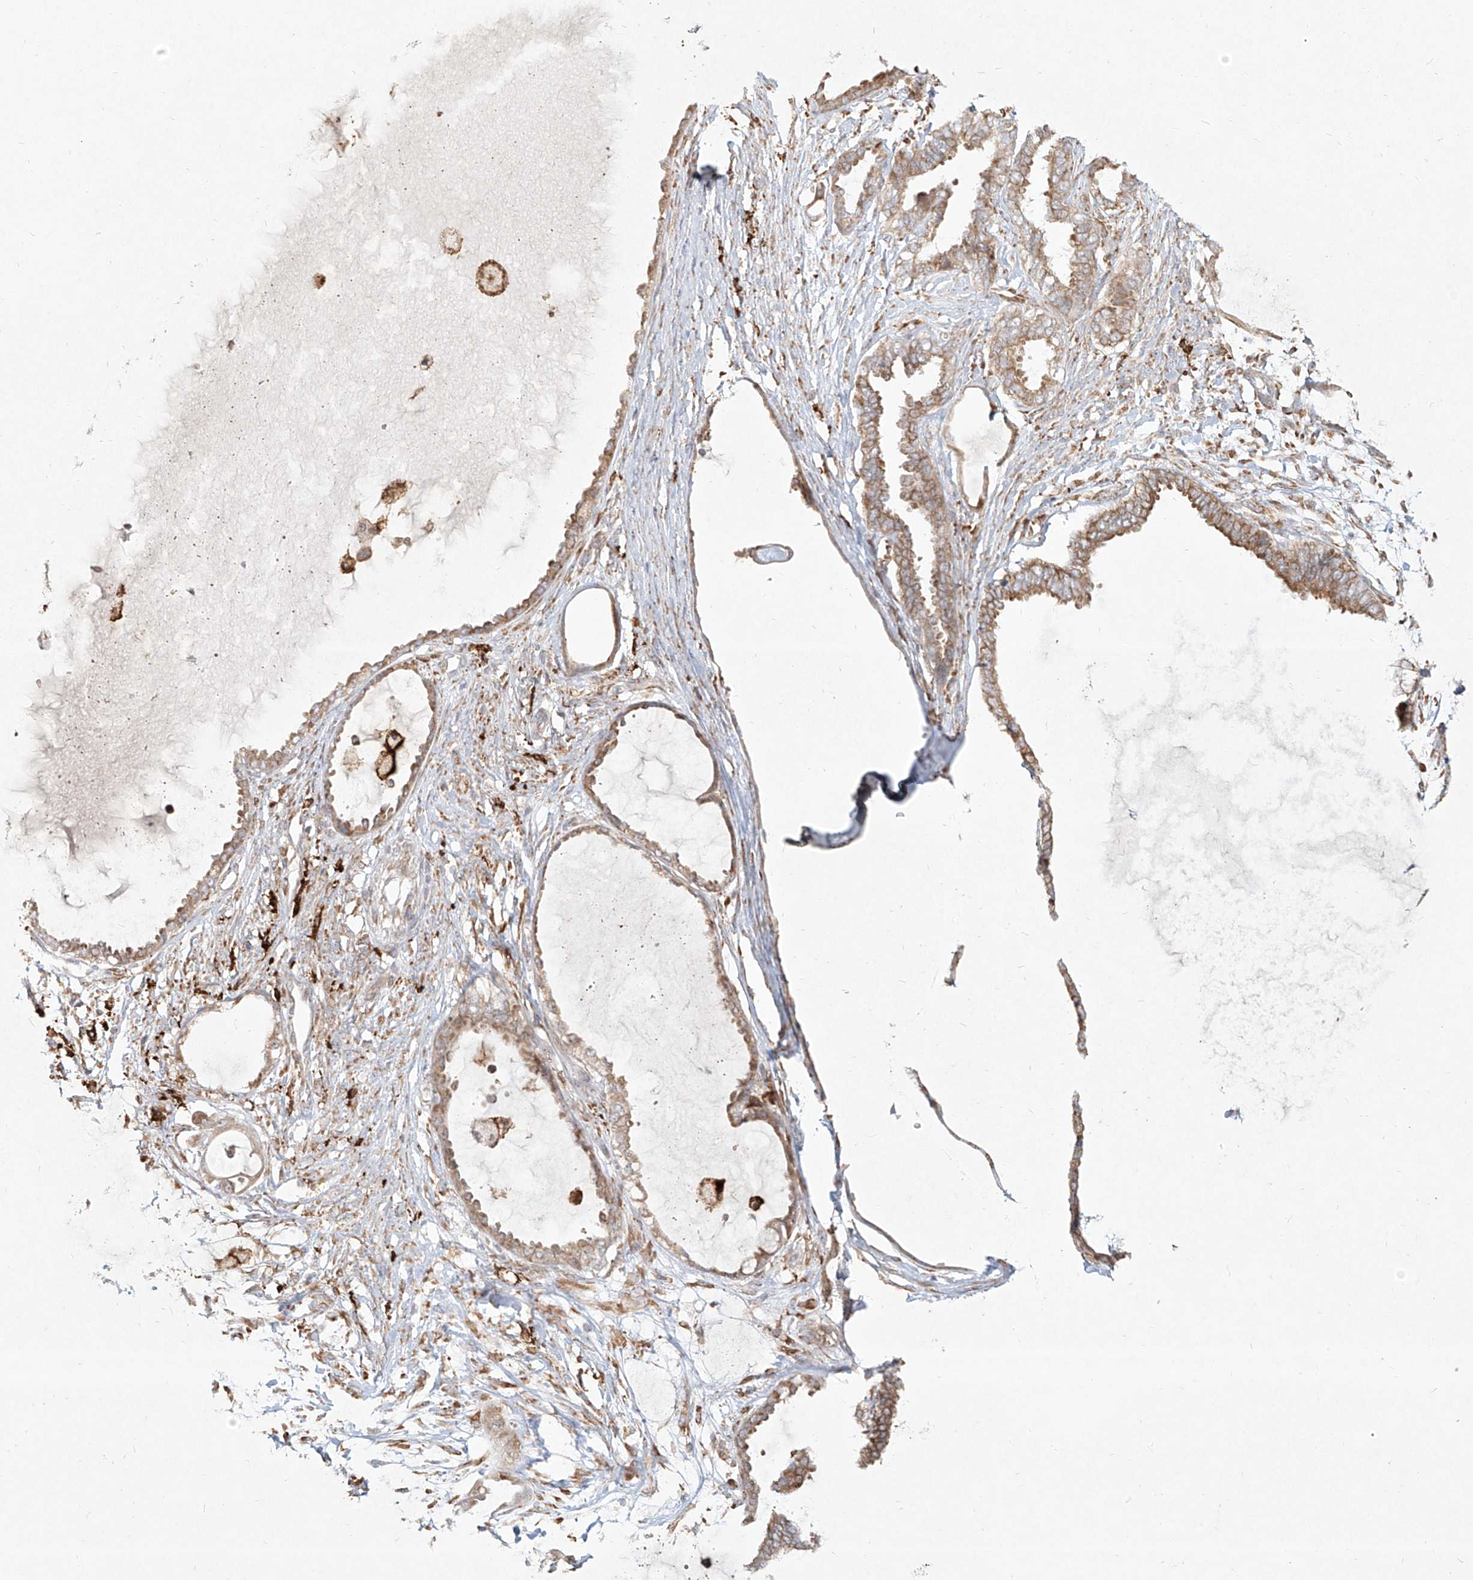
{"staining": {"intensity": "weak", "quantity": ">75%", "location": "cytoplasmic/membranous"}, "tissue": "ovarian cancer", "cell_type": "Tumor cells", "image_type": "cancer", "snomed": [{"axis": "morphology", "description": "Carcinoma, NOS"}, {"axis": "morphology", "description": "Carcinoma, endometroid"}, {"axis": "topography", "description": "Ovary"}], "caption": "DAB (3,3'-diaminobenzidine) immunohistochemical staining of human ovarian cancer (endometroid carcinoma) demonstrates weak cytoplasmic/membranous protein staining in approximately >75% of tumor cells.", "gene": "CD209", "patient": {"sex": "female", "age": 50}}